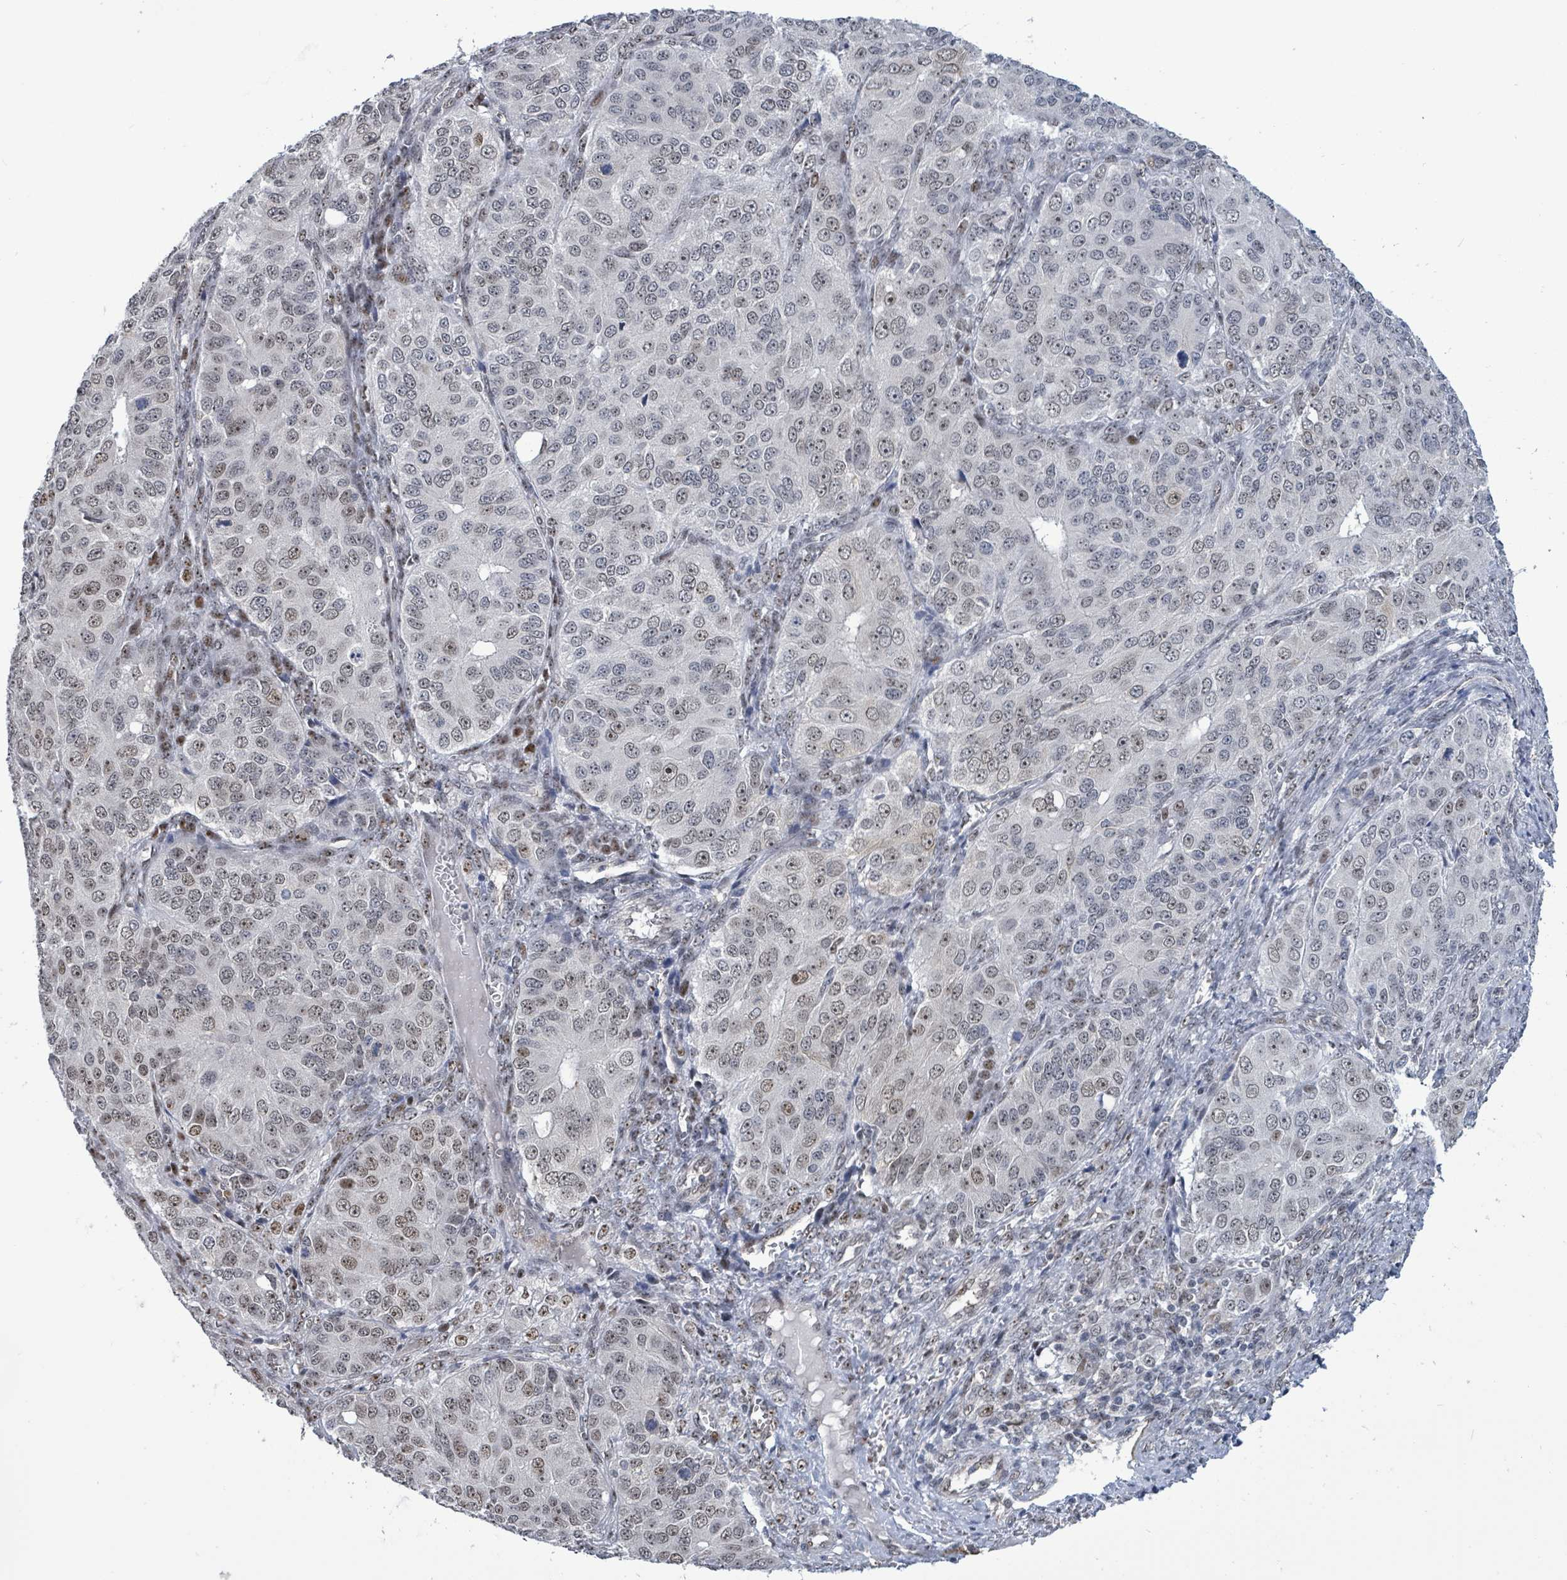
{"staining": {"intensity": "moderate", "quantity": "25%-75%", "location": "nuclear"}, "tissue": "ovarian cancer", "cell_type": "Tumor cells", "image_type": "cancer", "snomed": [{"axis": "morphology", "description": "Carcinoma, endometroid"}, {"axis": "topography", "description": "Ovary"}], "caption": "This is an image of immunohistochemistry (IHC) staining of ovarian endometroid carcinoma, which shows moderate staining in the nuclear of tumor cells.", "gene": "RRN3", "patient": {"sex": "female", "age": 51}}